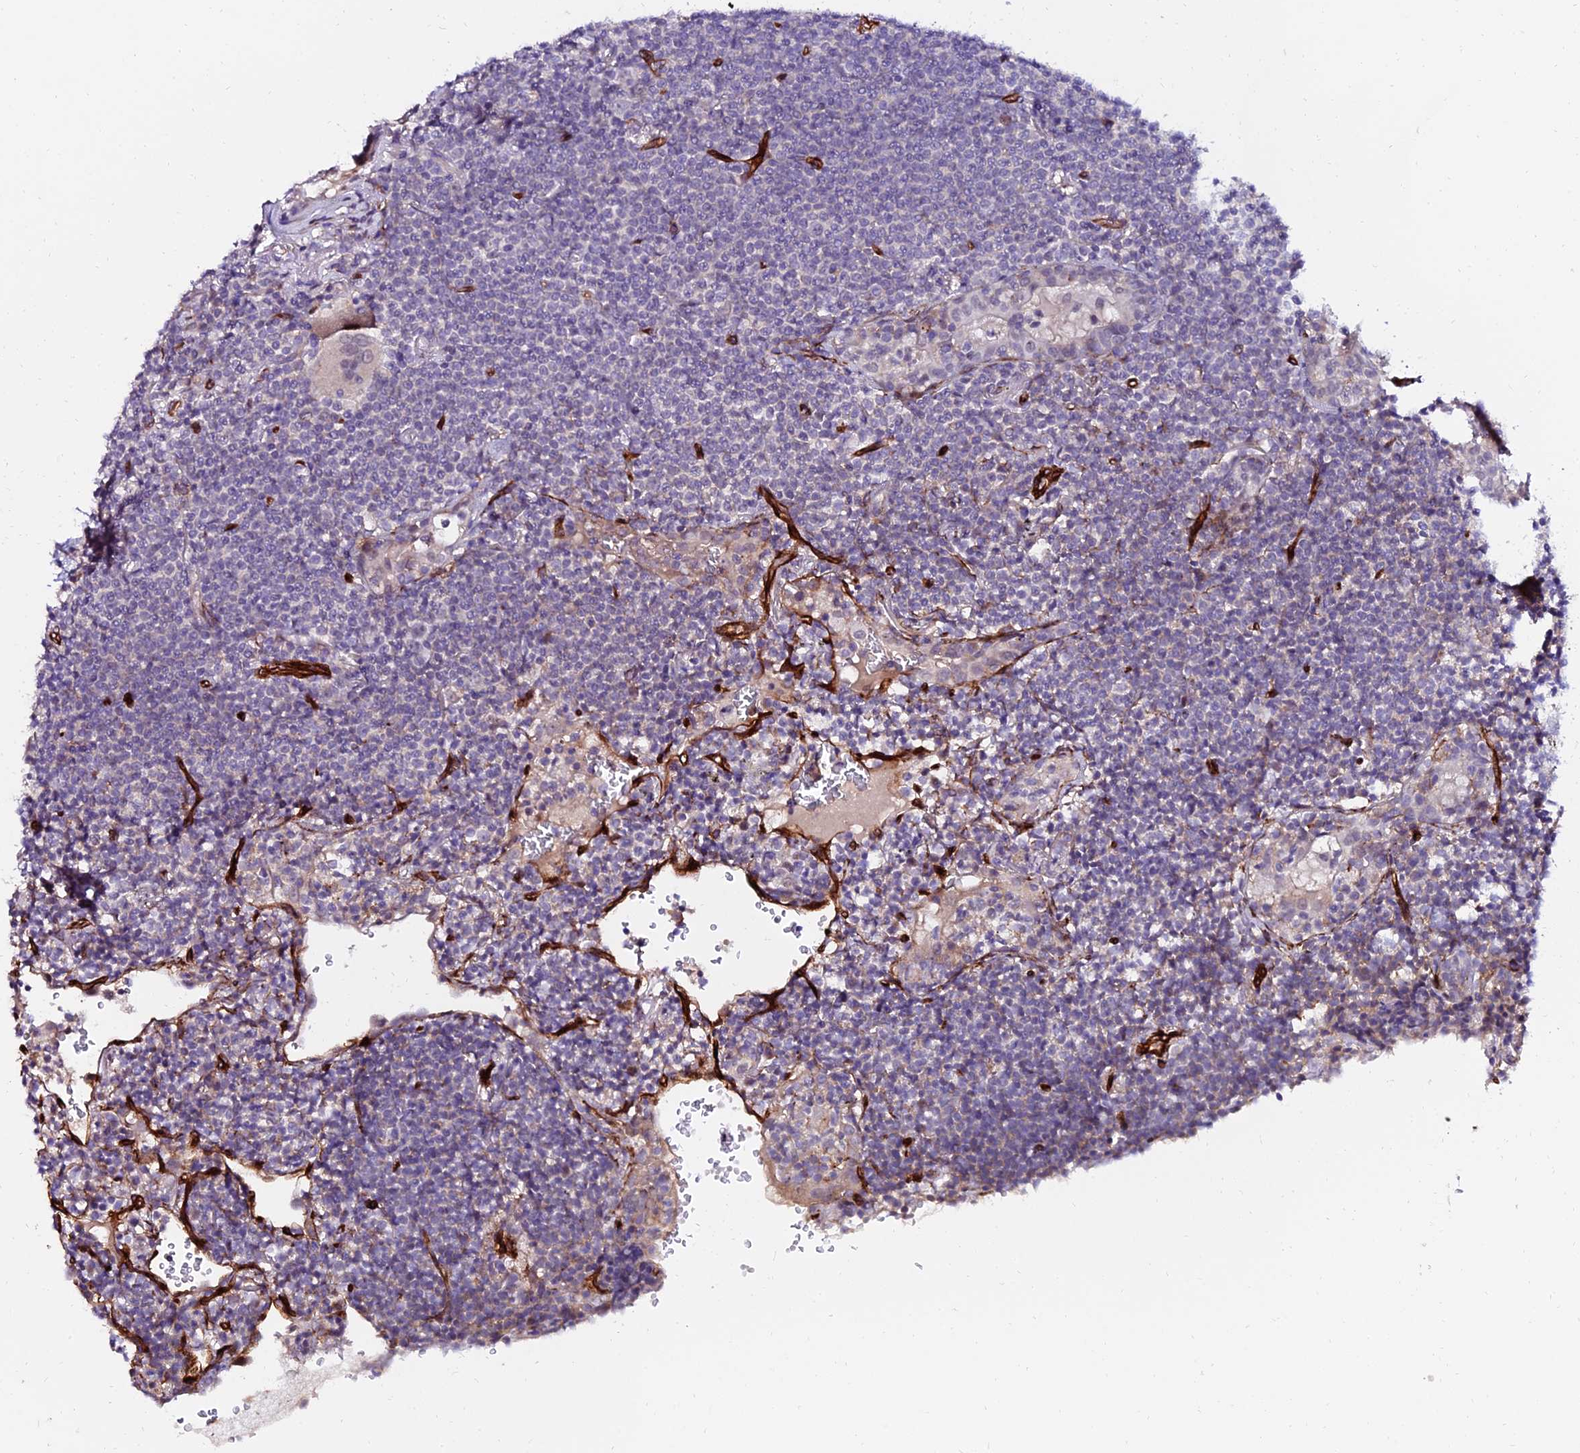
{"staining": {"intensity": "negative", "quantity": "none", "location": "none"}, "tissue": "lymphoma", "cell_type": "Tumor cells", "image_type": "cancer", "snomed": [{"axis": "morphology", "description": "Malignant lymphoma, non-Hodgkin's type, Low grade"}, {"axis": "topography", "description": "Lung"}], "caption": "This is an IHC micrograph of malignant lymphoma, non-Hodgkin's type (low-grade). There is no positivity in tumor cells.", "gene": "ALDH3B2", "patient": {"sex": "female", "age": 71}}